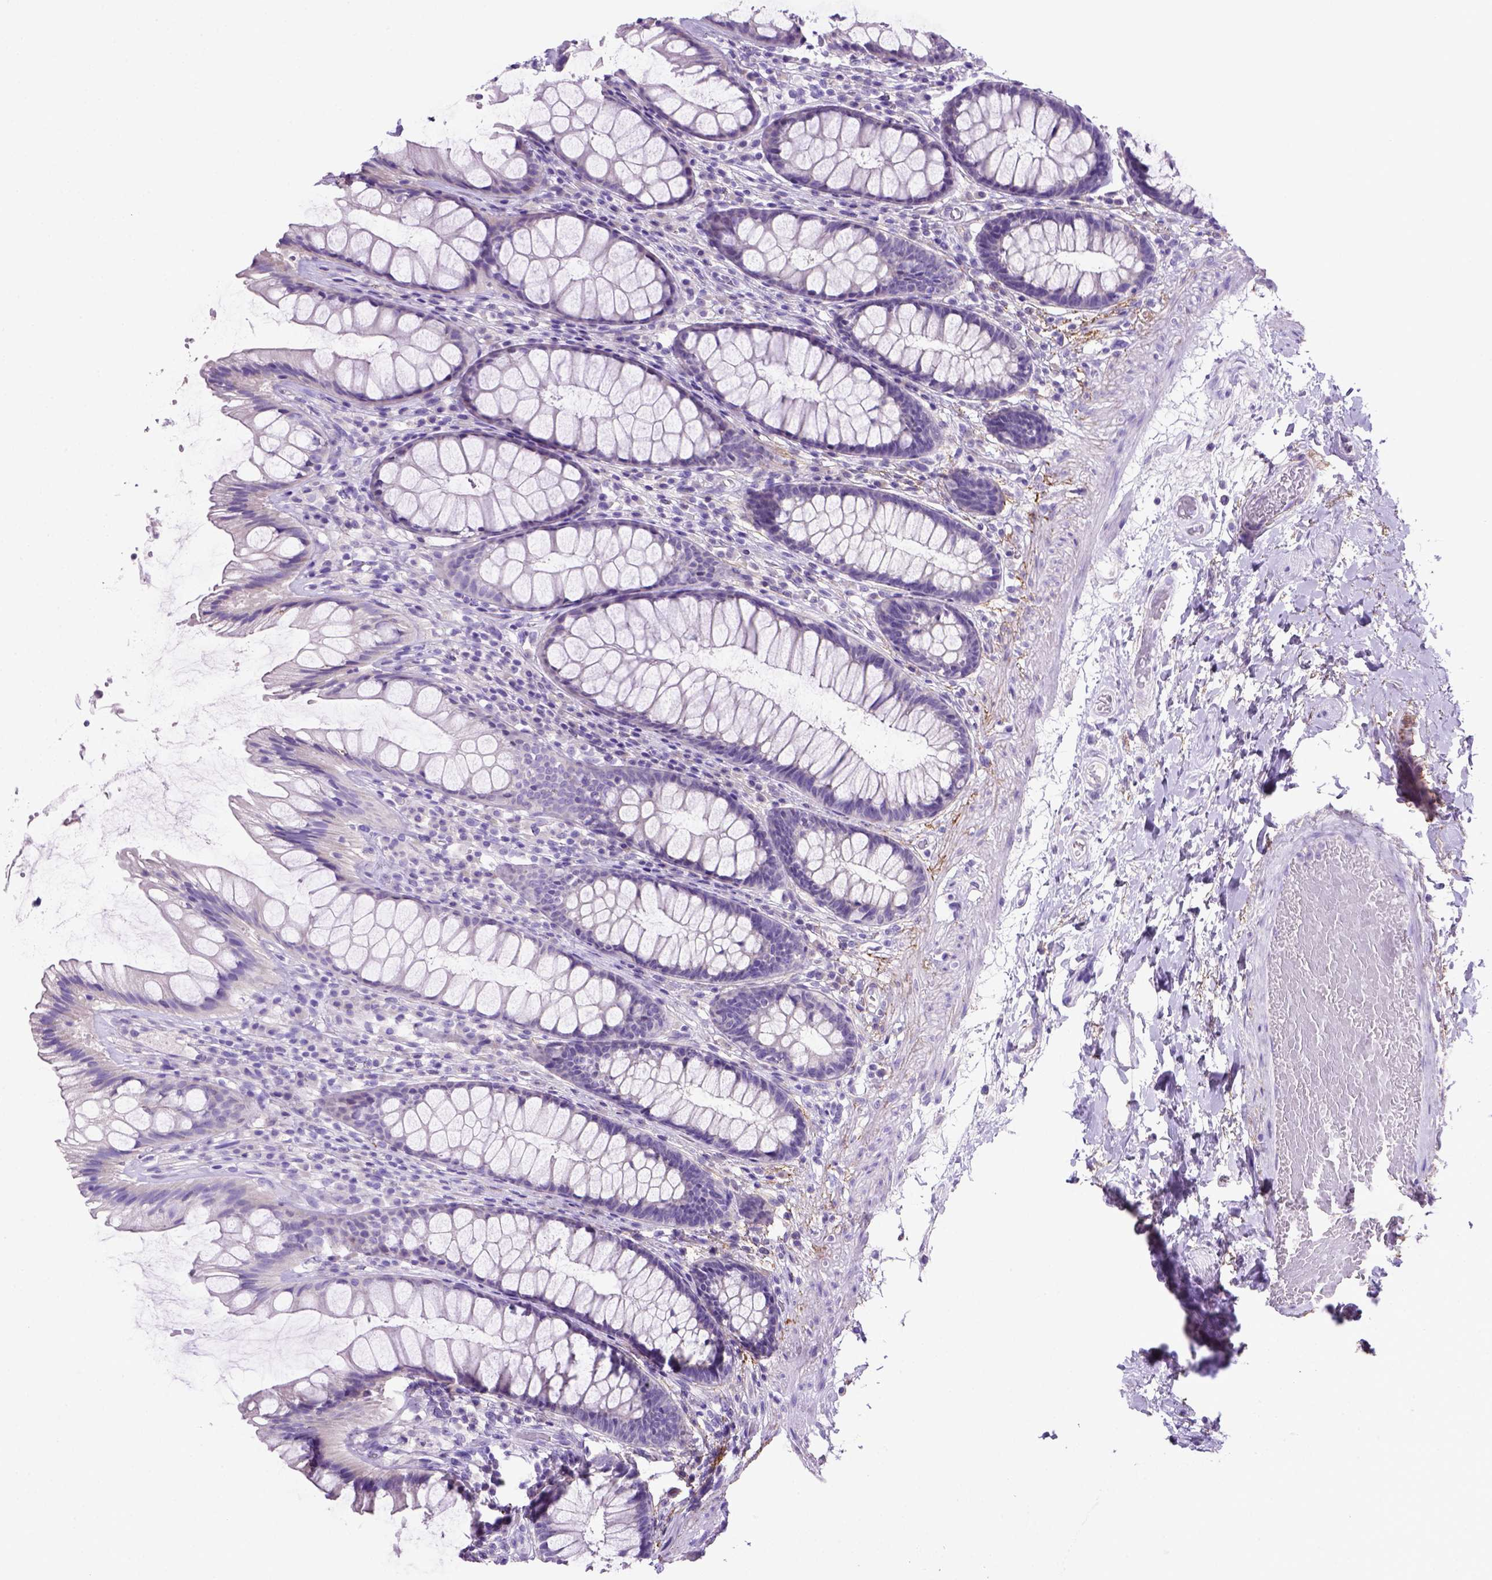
{"staining": {"intensity": "negative", "quantity": "none", "location": "none"}, "tissue": "rectum", "cell_type": "Glandular cells", "image_type": "normal", "snomed": [{"axis": "morphology", "description": "Normal tissue, NOS"}, {"axis": "topography", "description": "Rectum"}], "caption": "DAB (3,3'-diaminobenzidine) immunohistochemical staining of unremarkable rectum demonstrates no significant positivity in glandular cells.", "gene": "SIRPD", "patient": {"sex": "male", "age": 72}}